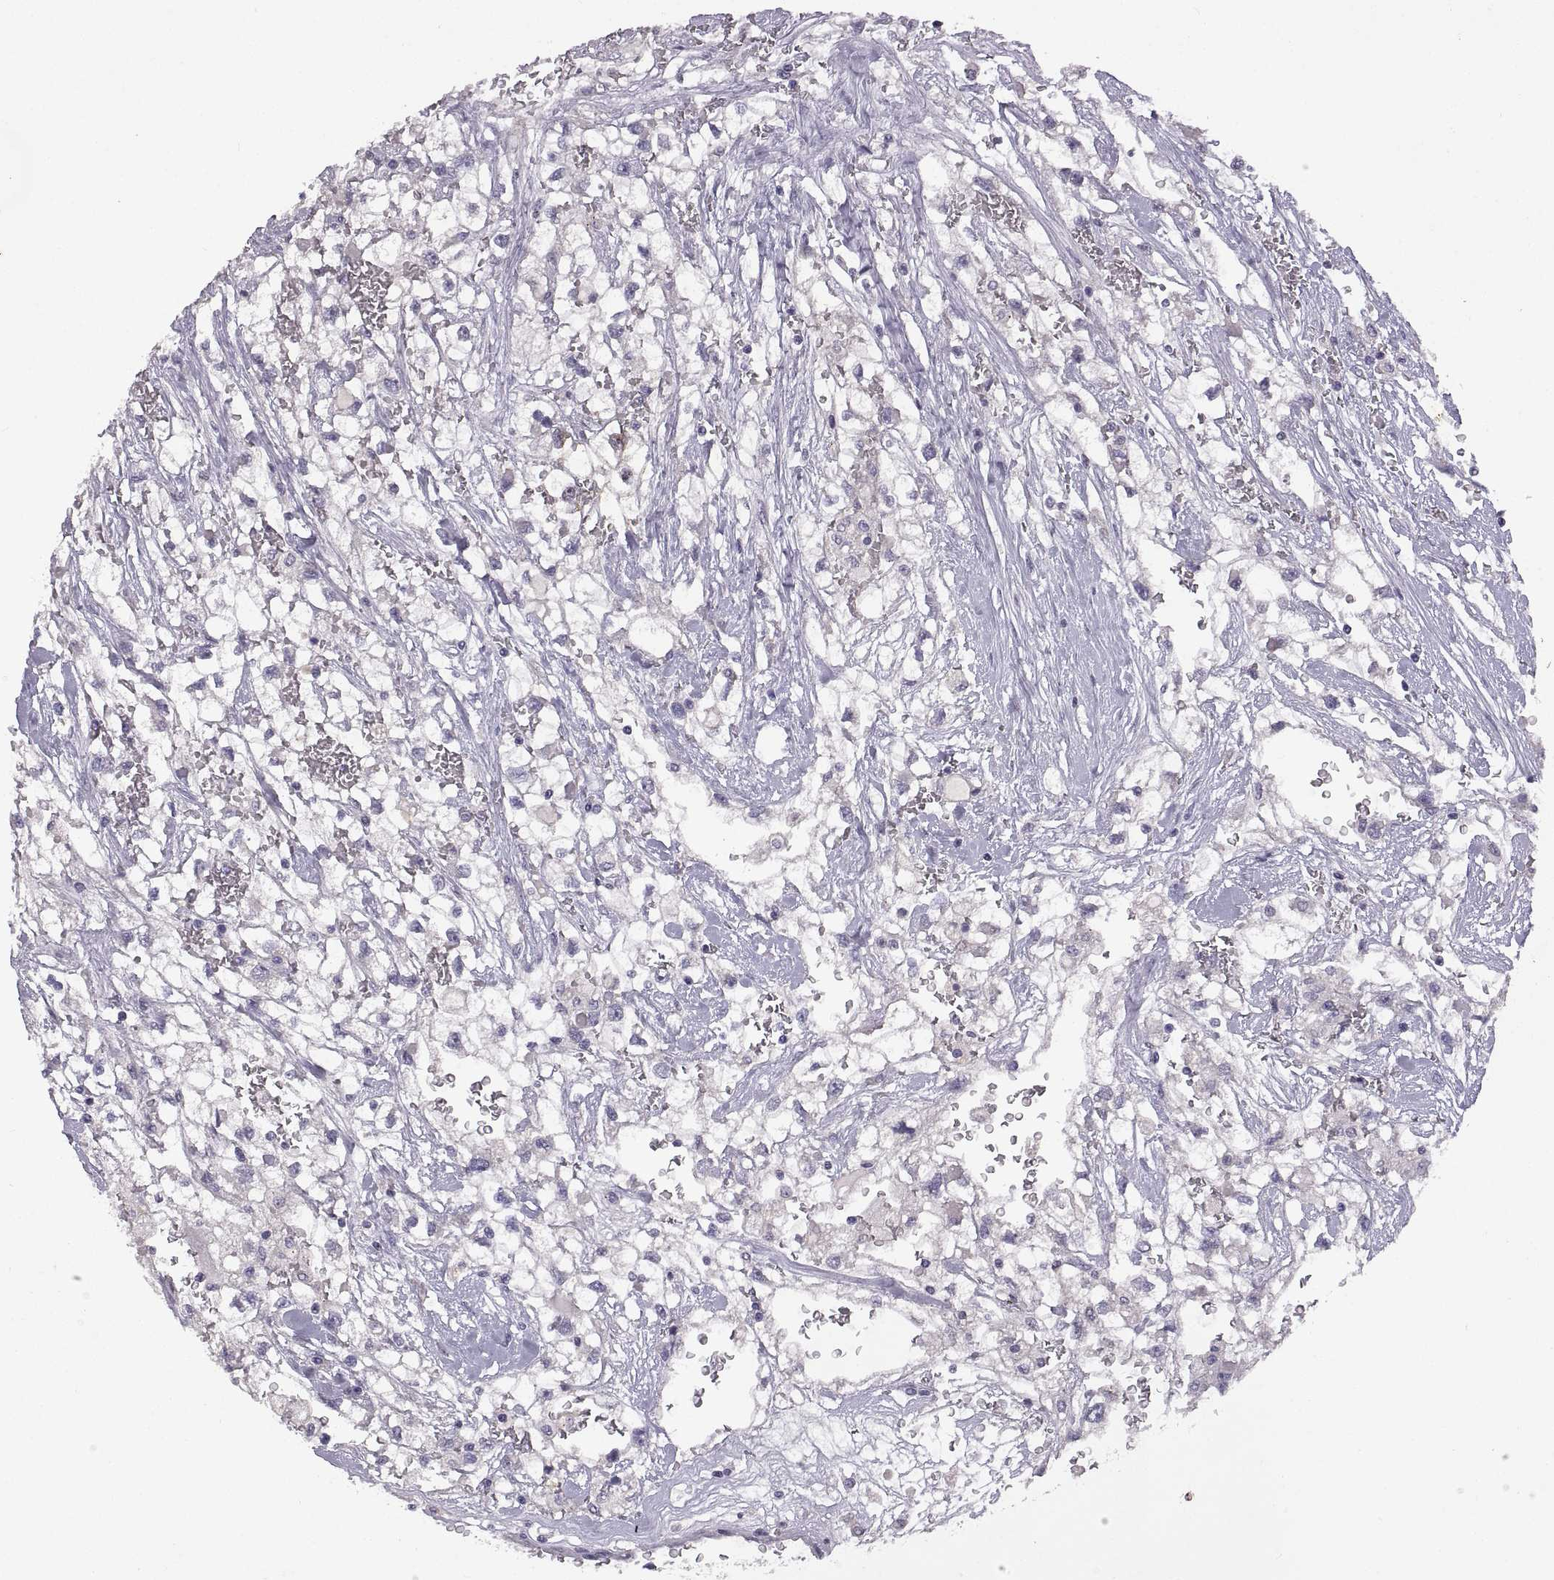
{"staining": {"intensity": "negative", "quantity": "none", "location": "none"}, "tissue": "renal cancer", "cell_type": "Tumor cells", "image_type": "cancer", "snomed": [{"axis": "morphology", "description": "Adenocarcinoma, NOS"}, {"axis": "topography", "description": "Kidney"}], "caption": "A high-resolution photomicrograph shows immunohistochemistry staining of renal adenocarcinoma, which shows no significant staining in tumor cells.", "gene": "DEFB136", "patient": {"sex": "male", "age": 59}}